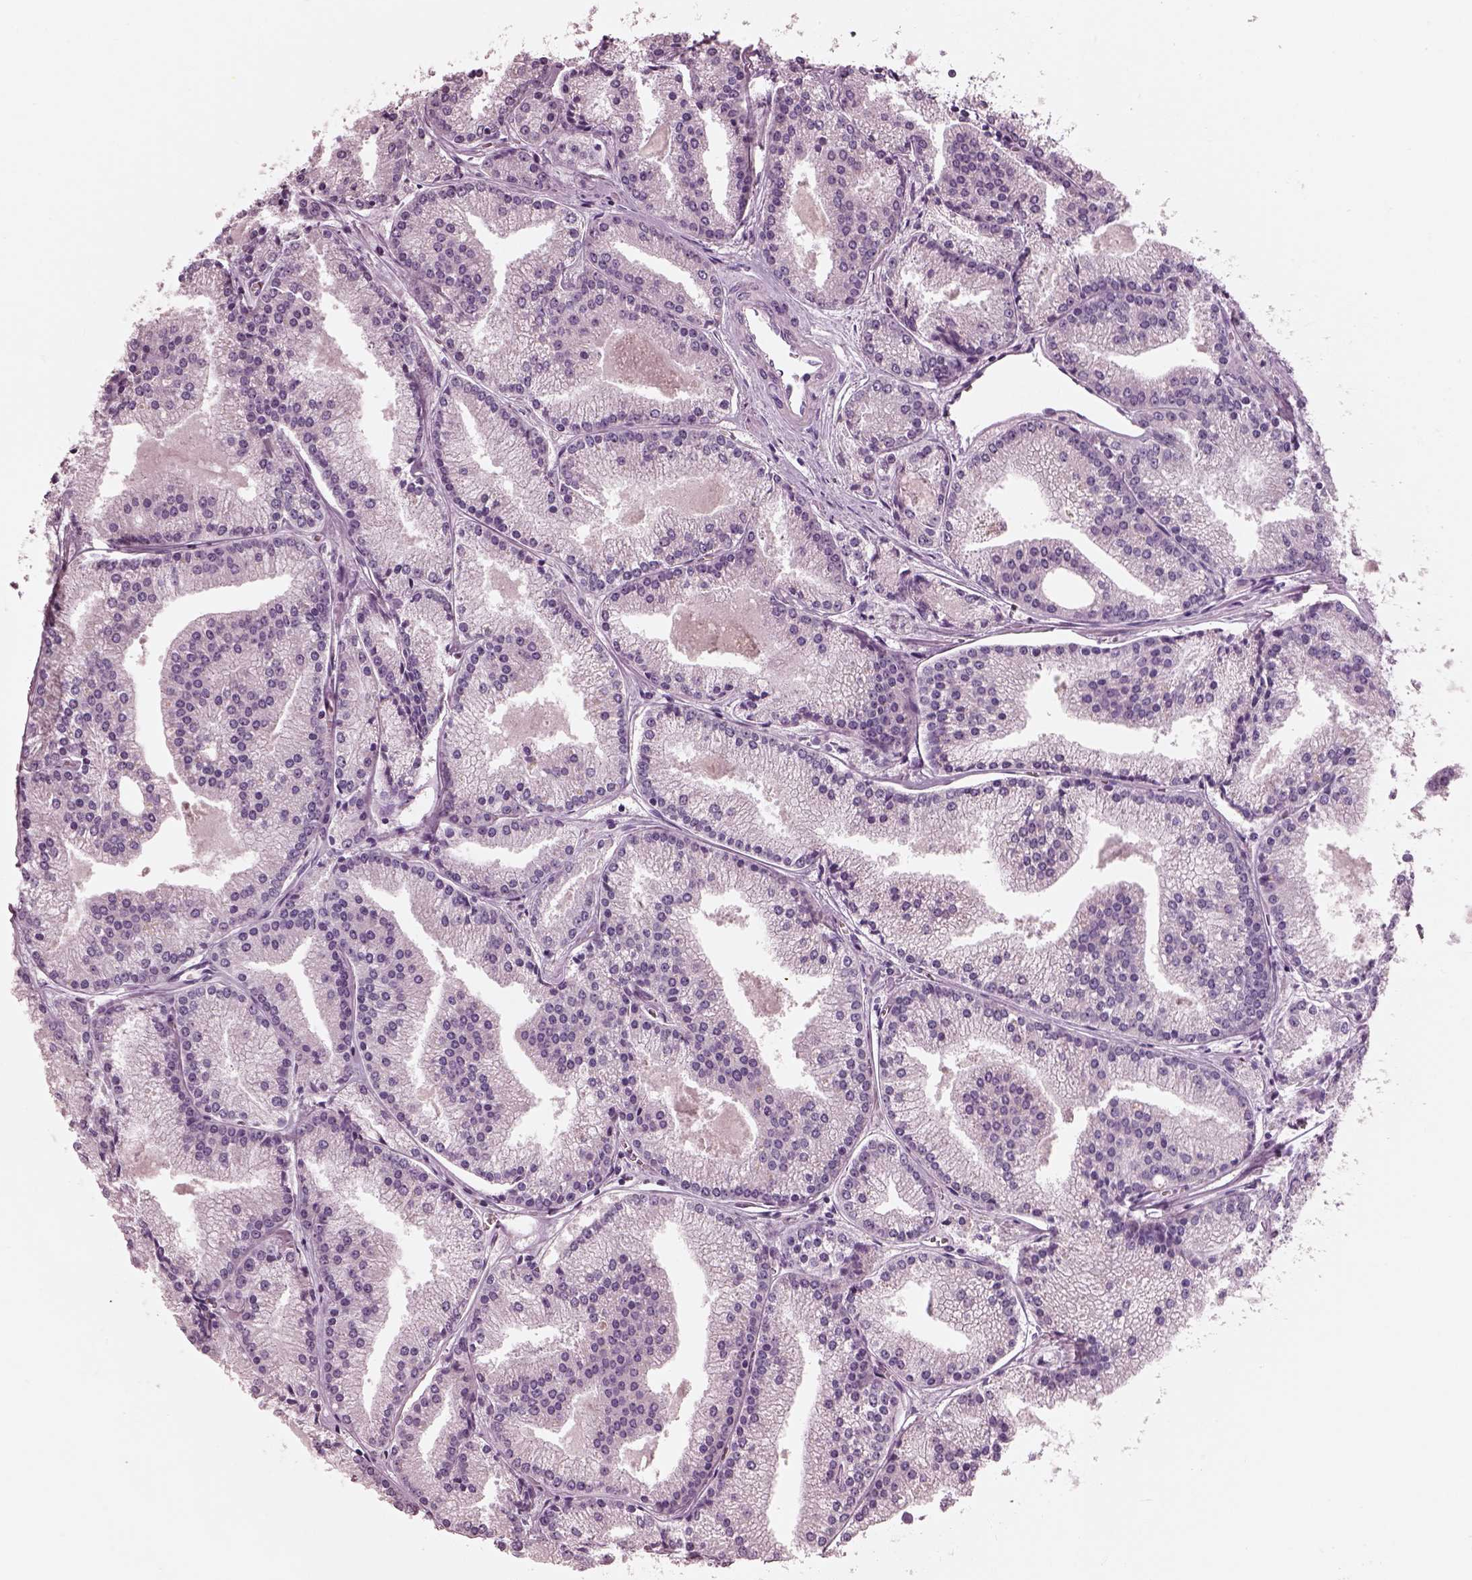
{"staining": {"intensity": "negative", "quantity": "none", "location": "none"}, "tissue": "prostate cancer", "cell_type": "Tumor cells", "image_type": "cancer", "snomed": [{"axis": "morphology", "description": "Adenocarcinoma, NOS"}, {"axis": "topography", "description": "Prostate"}], "caption": "The histopathology image shows no significant expression in tumor cells of adenocarcinoma (prostate). (Immunohistochemistry (ihc), brightfield microscopy, high magnification).", "gene": "SLC27A2", "patient": {"sex": "male", "age": 72}}